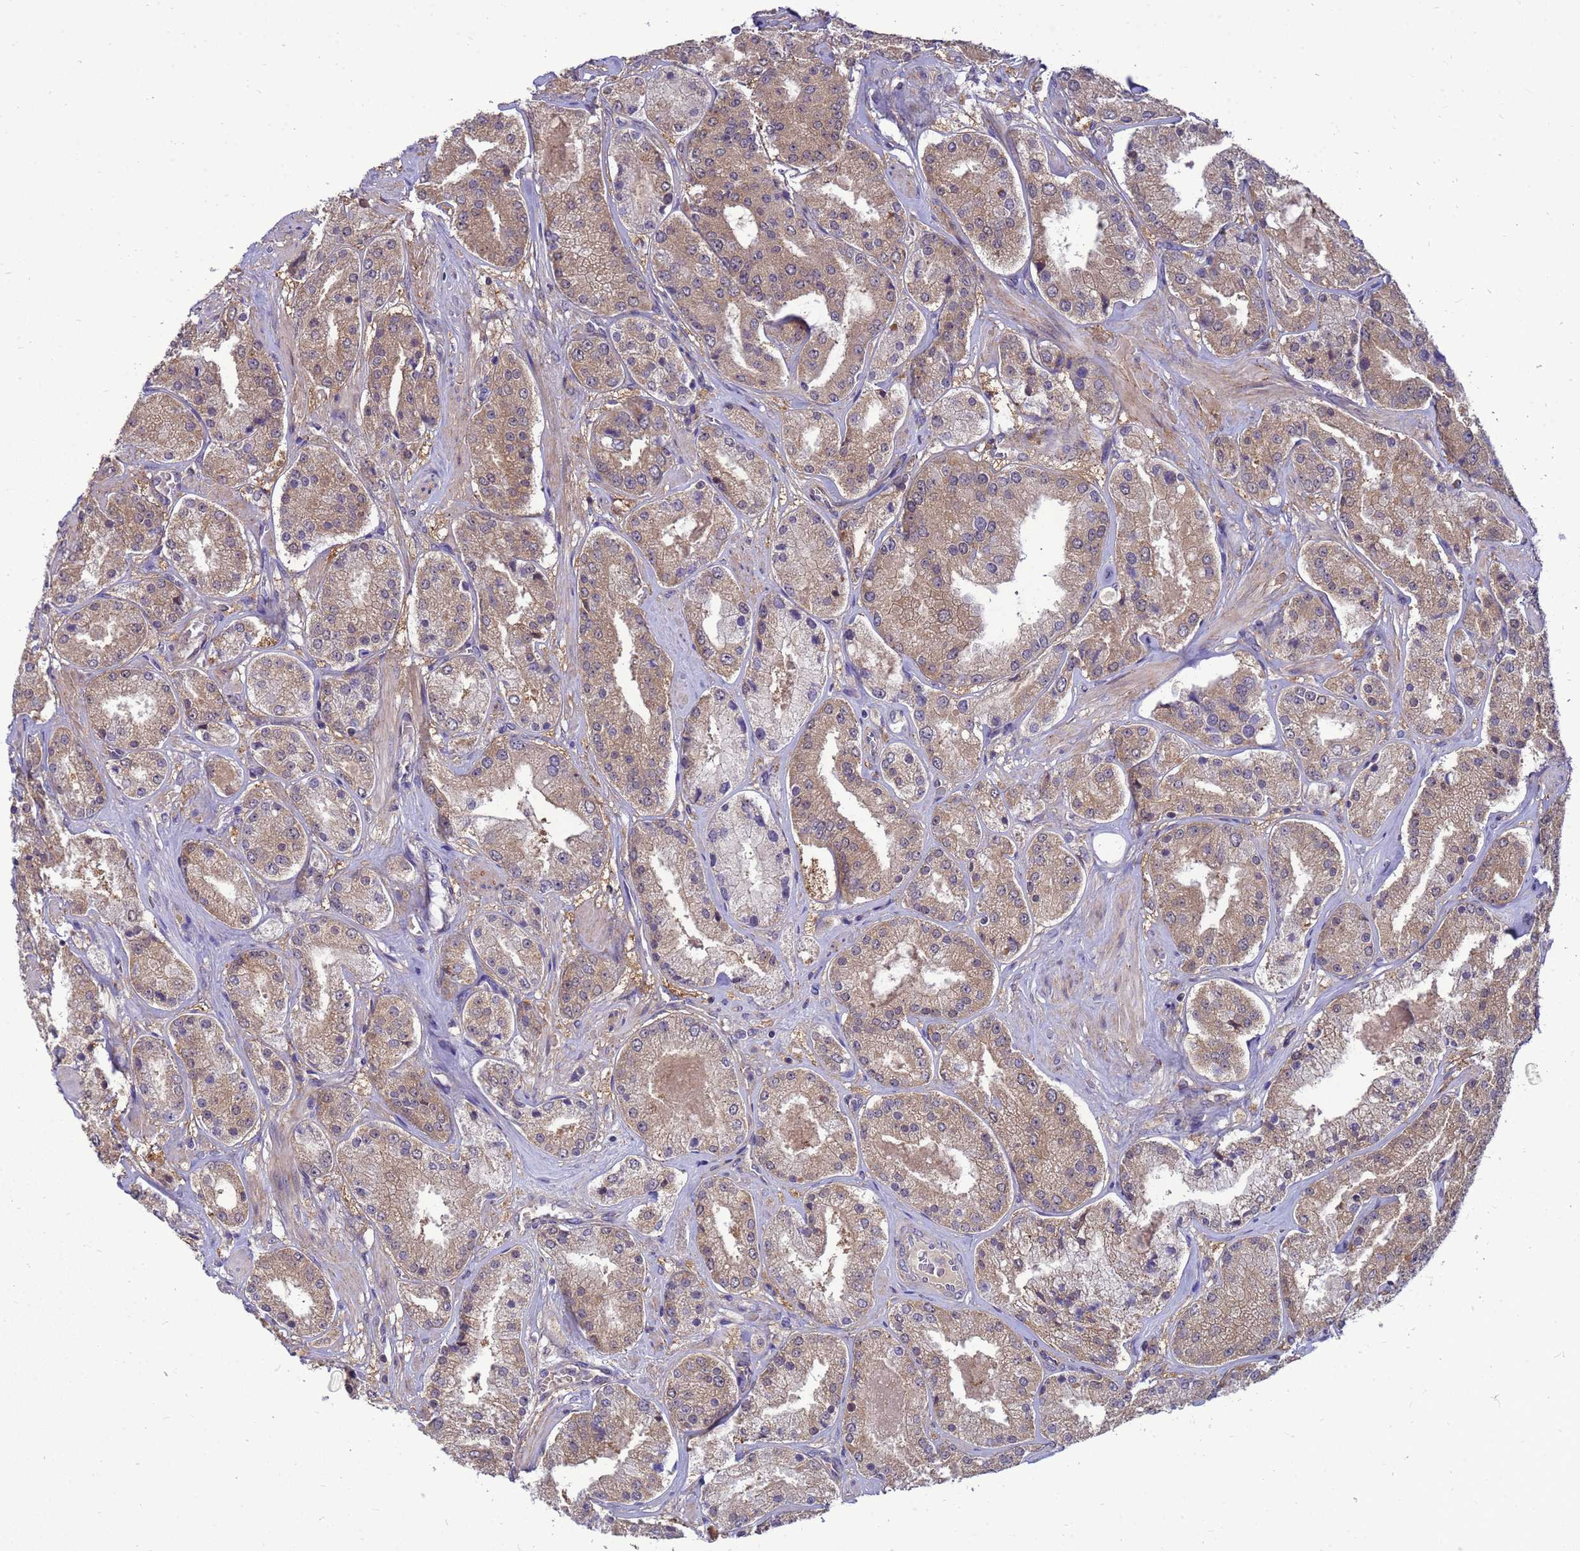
{"staining": {"intensity": "moderate", "quantity": ">75%", "location": "cytoplasmic/membranous"}, "tissue": "prostate cancer", "cell_type": "Tumor cells", "image_type": "cancer", "snomed": [{"axis": "morphology", "description": "Adenocarcinoma, High grade"}, {"axis": "topography", "description": "Prostate"}], "caption": "The immunohistochemical stain shows moderate cytoplasmic/membranous staining in tumor cells of prostate adenocarcinoma (high-grade) tissue.", "gene": "ENOPH1", "patient": {"sex": "male", "age": 63}}